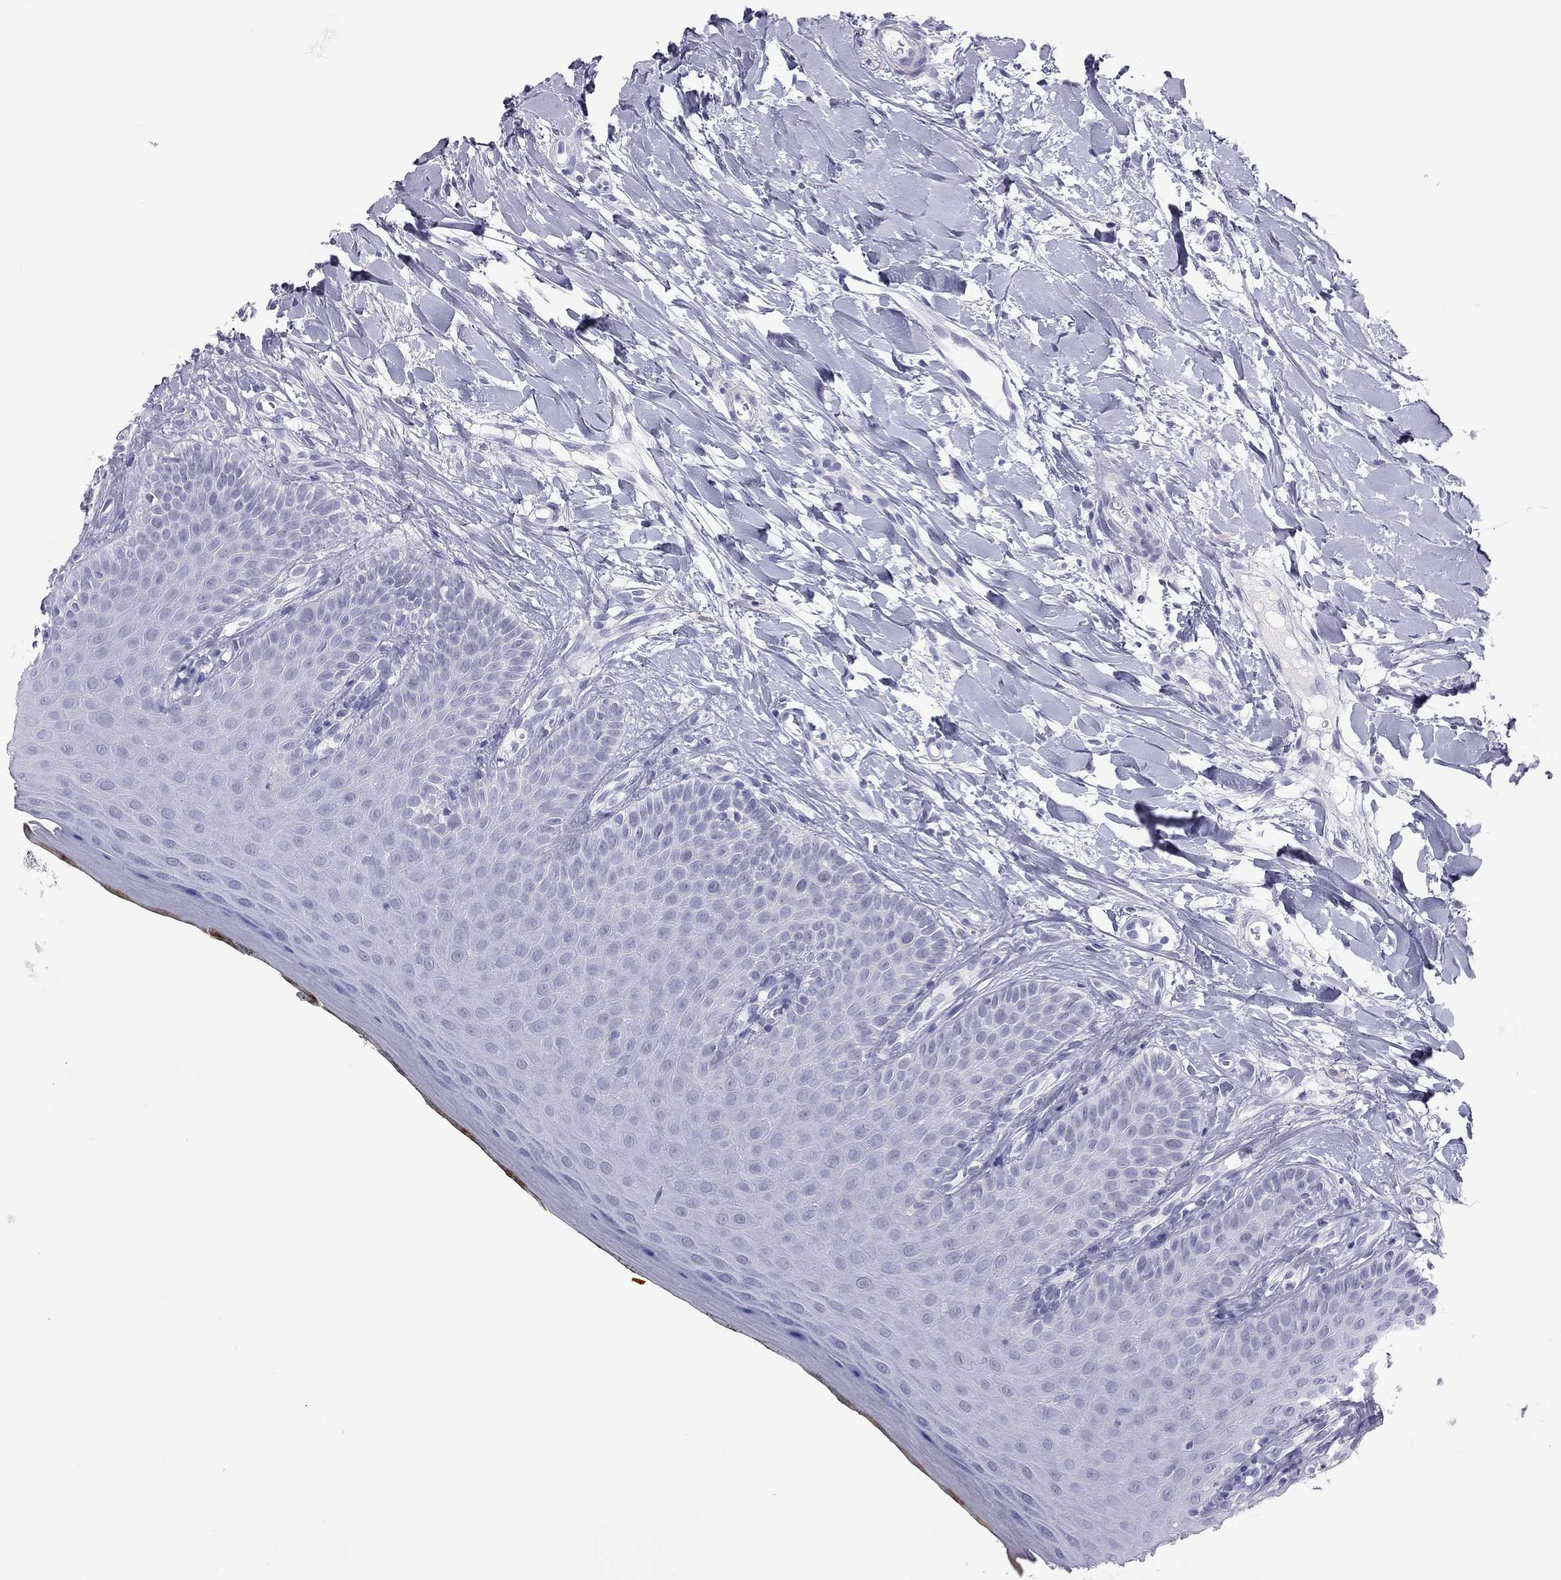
{"staining": {"intensity": "negative", "quantity": "none", "location": "none"}, "tissue": "oral mucosa", "cell_type": "Squamous epithelial cells", "image_type": "normal", "snomed": [{"axis": "morphology", "description": "Normal tissue, NOS"}, {"axis": "topography", "description": "Oral tissue"}], "caption": "A high-resolution image shows IHC staining of normal oral mucosa, which demonstrates no significant staining in squamous epithelial cells.", "gene": "PHOX2A", "patient": {"sex": "female", "age": 43}}